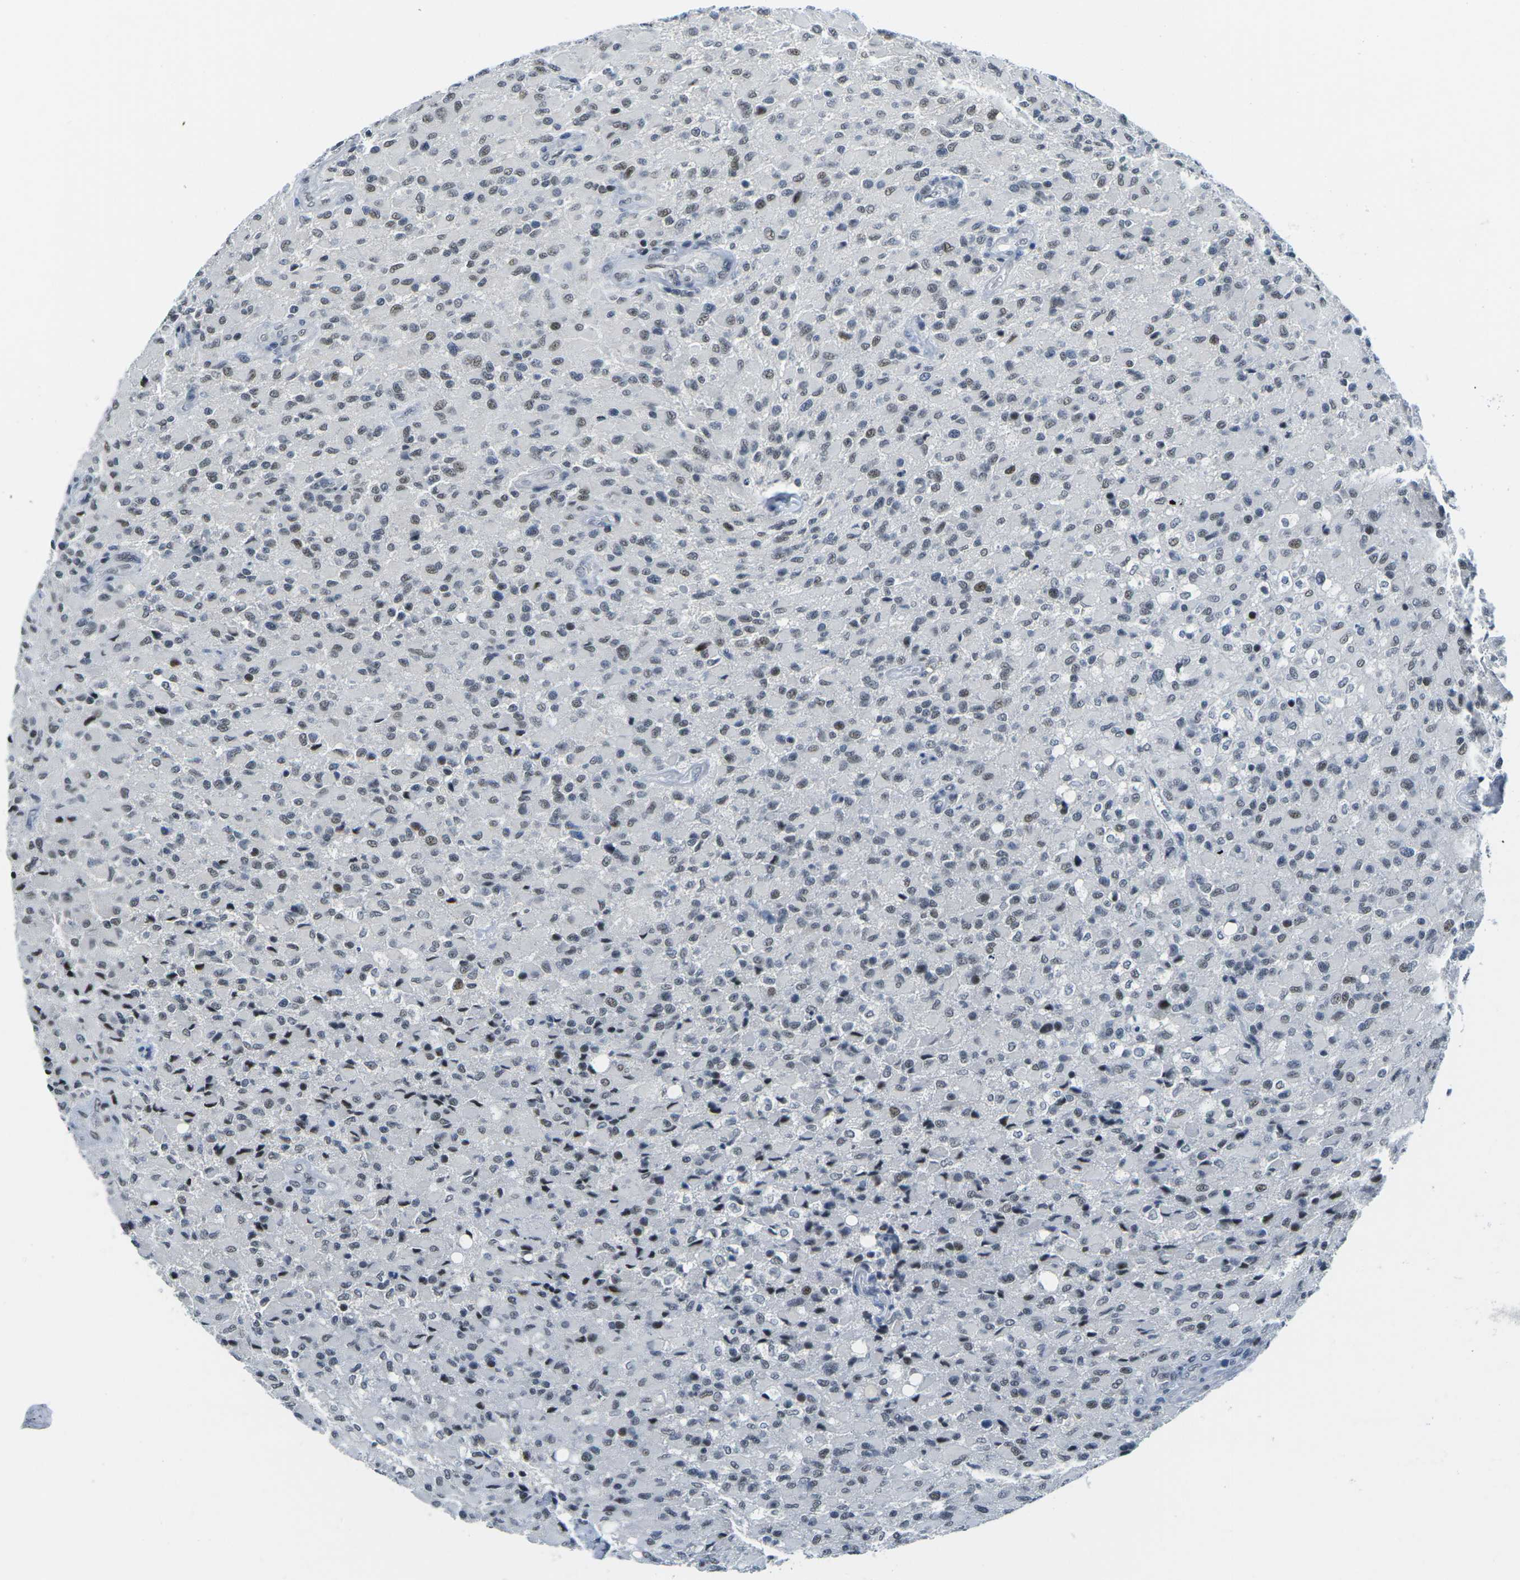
{"staining": {"intensity": "moderate", "quantity": "25%-75%", "location": "nuclear"}, "tissue": "glioma", "cell_type": "Tumor cells", "image_type": "cancer", "snomed": [{"axis": "morphology", "description": "Glioma, malignant, High grade"}, {"axis": "topography", "description": "Brain"}], "caption": "The histopathology image displays a brown stain indicating the presence of a protein in the nuclear of tumor cells in glioma.", "gene": "PRPF8", "patient": {"sex": "male", "age": 71}}